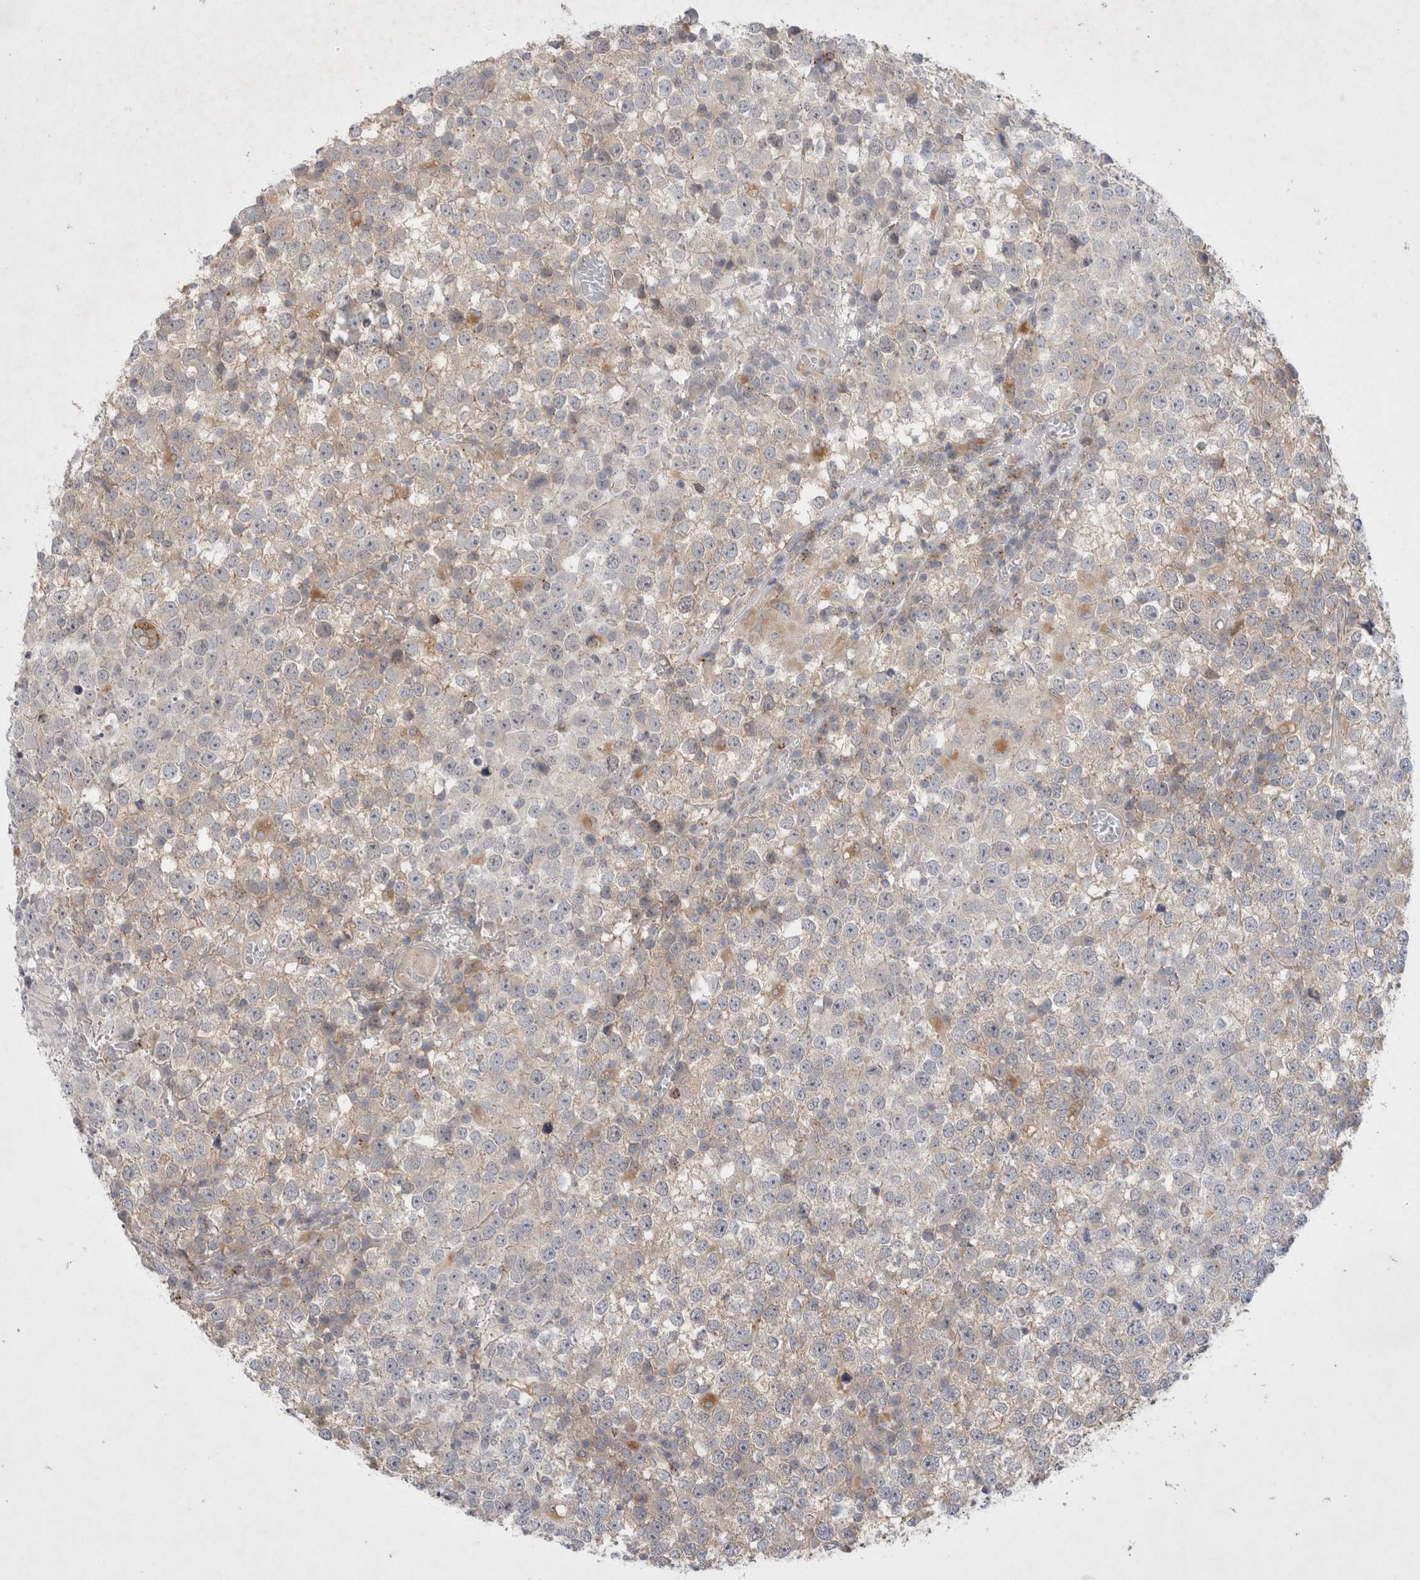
{"staining": {"intensity": "moderate", "quantity": "<25%", "location": "cytoplasmic/membranous"}, "tissue": "testis cancer", "cell_type": "Tumor cells", "image_type": "cancer", "snomed": [{"axis": "morphology", "description": "Seminoma, NOS"}, {"axis": "topography", "description": "Testis"}], "caption": "A histopathology image showing moderate cytoplasmic/membranous staining in approximately <25% of tumor cells in testis cancer, as visualized by brown immunohistochemical staining.", "gene": "NPC1", "patient": {"sex": "male", "age": 65}}